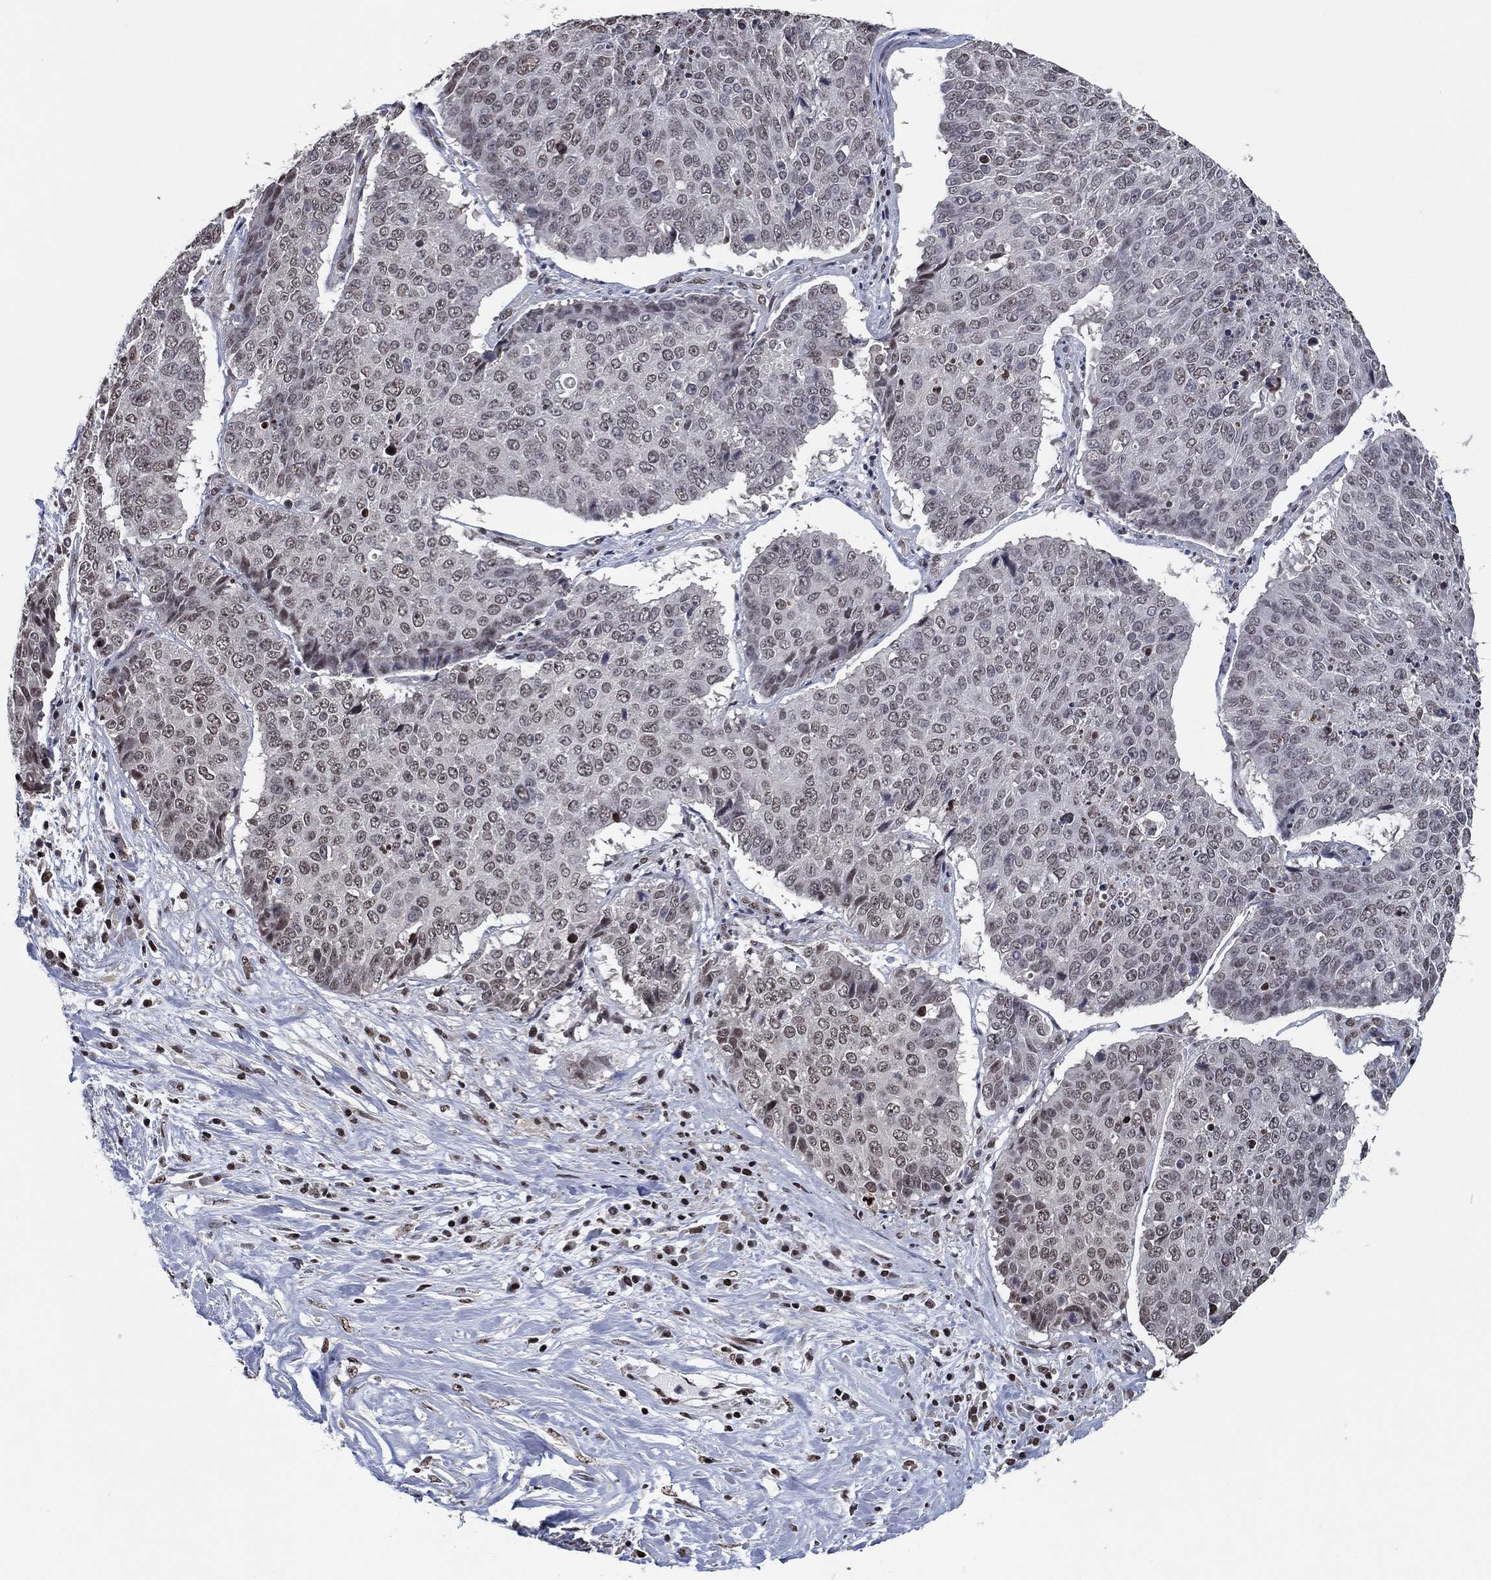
{"staining": {"intensity": "weak", "quantity": "<25%", "location": "nuclear"}, "tissue": "lung cancer", "cell_type": "Tumor cells", "image_type": "cancer", "snomed": [{"axis": "morphology", "description": "Normal tissue, NOS"}, {"axis": "morphology", "description": "Squamous cell carcinoma, NOS"}, {"axis": "topography", "description": "Bronchus"}, {"axis": "topography", "description": "Lung"}], "caption": "Protein analysis of lung cancer (squamous cell carcinoma) shows no significant staining in tumor cells. (DAB (3,3'-diaminobenzidine) immunohistochemistry (IHC) visualized using brightfield microscopy, high magnification).", "gene": "ZBTB42", "patient": {"sex": "male", "age": 64}}